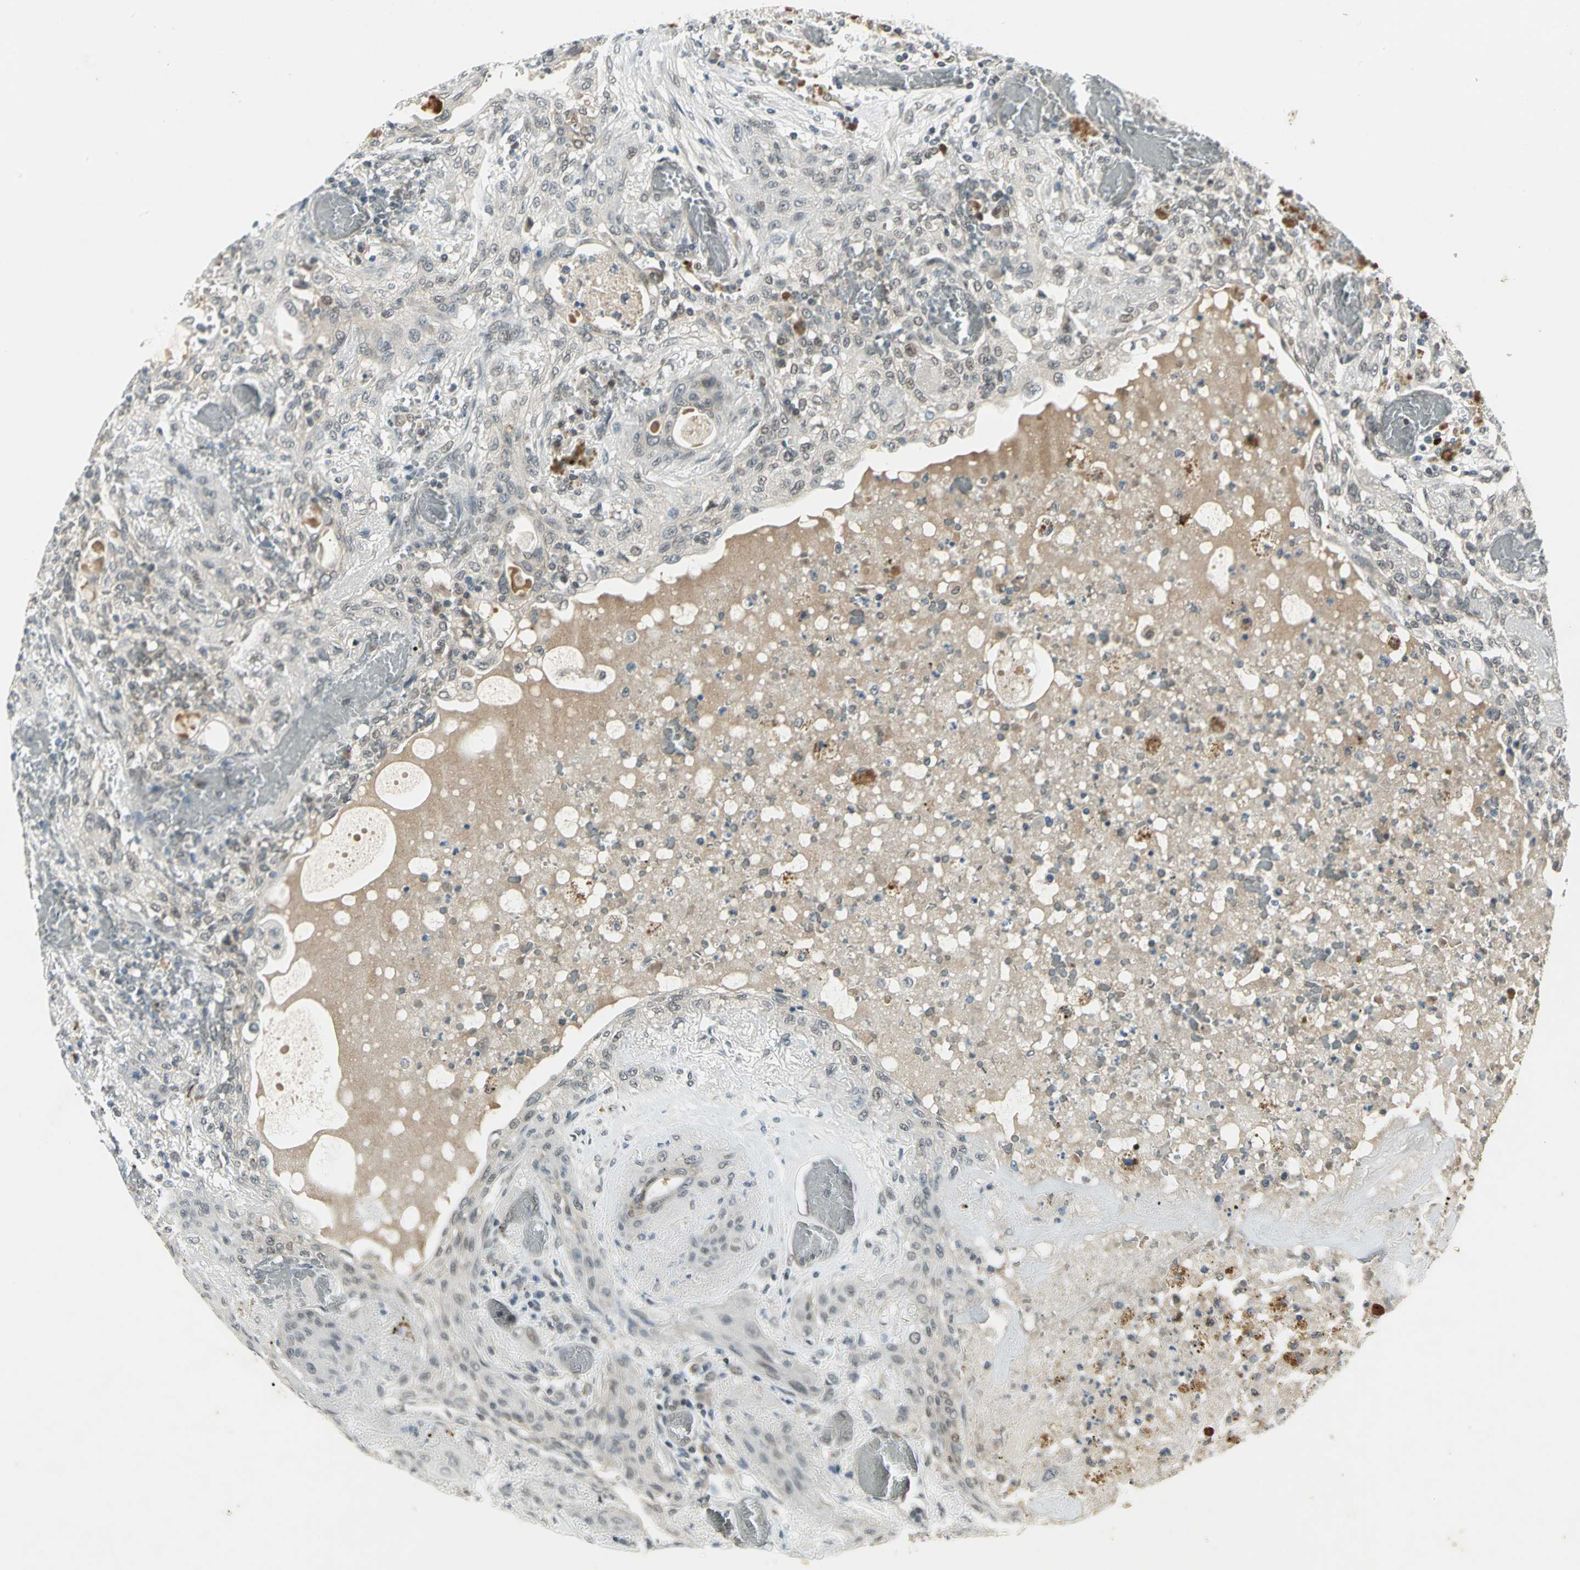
{"staining": {"intensity": "weak", "quantity": "<25%", "location": "cytoplasmic/membranous"}, "tissue": "lung cancer", "cell_type": "Tumor cells", "image_type": "cancer", "snomed": [{"axis": "morphology", "description": "Squamous cell carcinoma, NOS"}, {"axis": "topography", "description": "Lung"}], "caption": "Squamous cell carcinoma (lung) was stained to show a protein in brown. There is no significant staining in tumor cells.", "gene": "RAD17", "patient": {"sex": "female", "age": 47}}